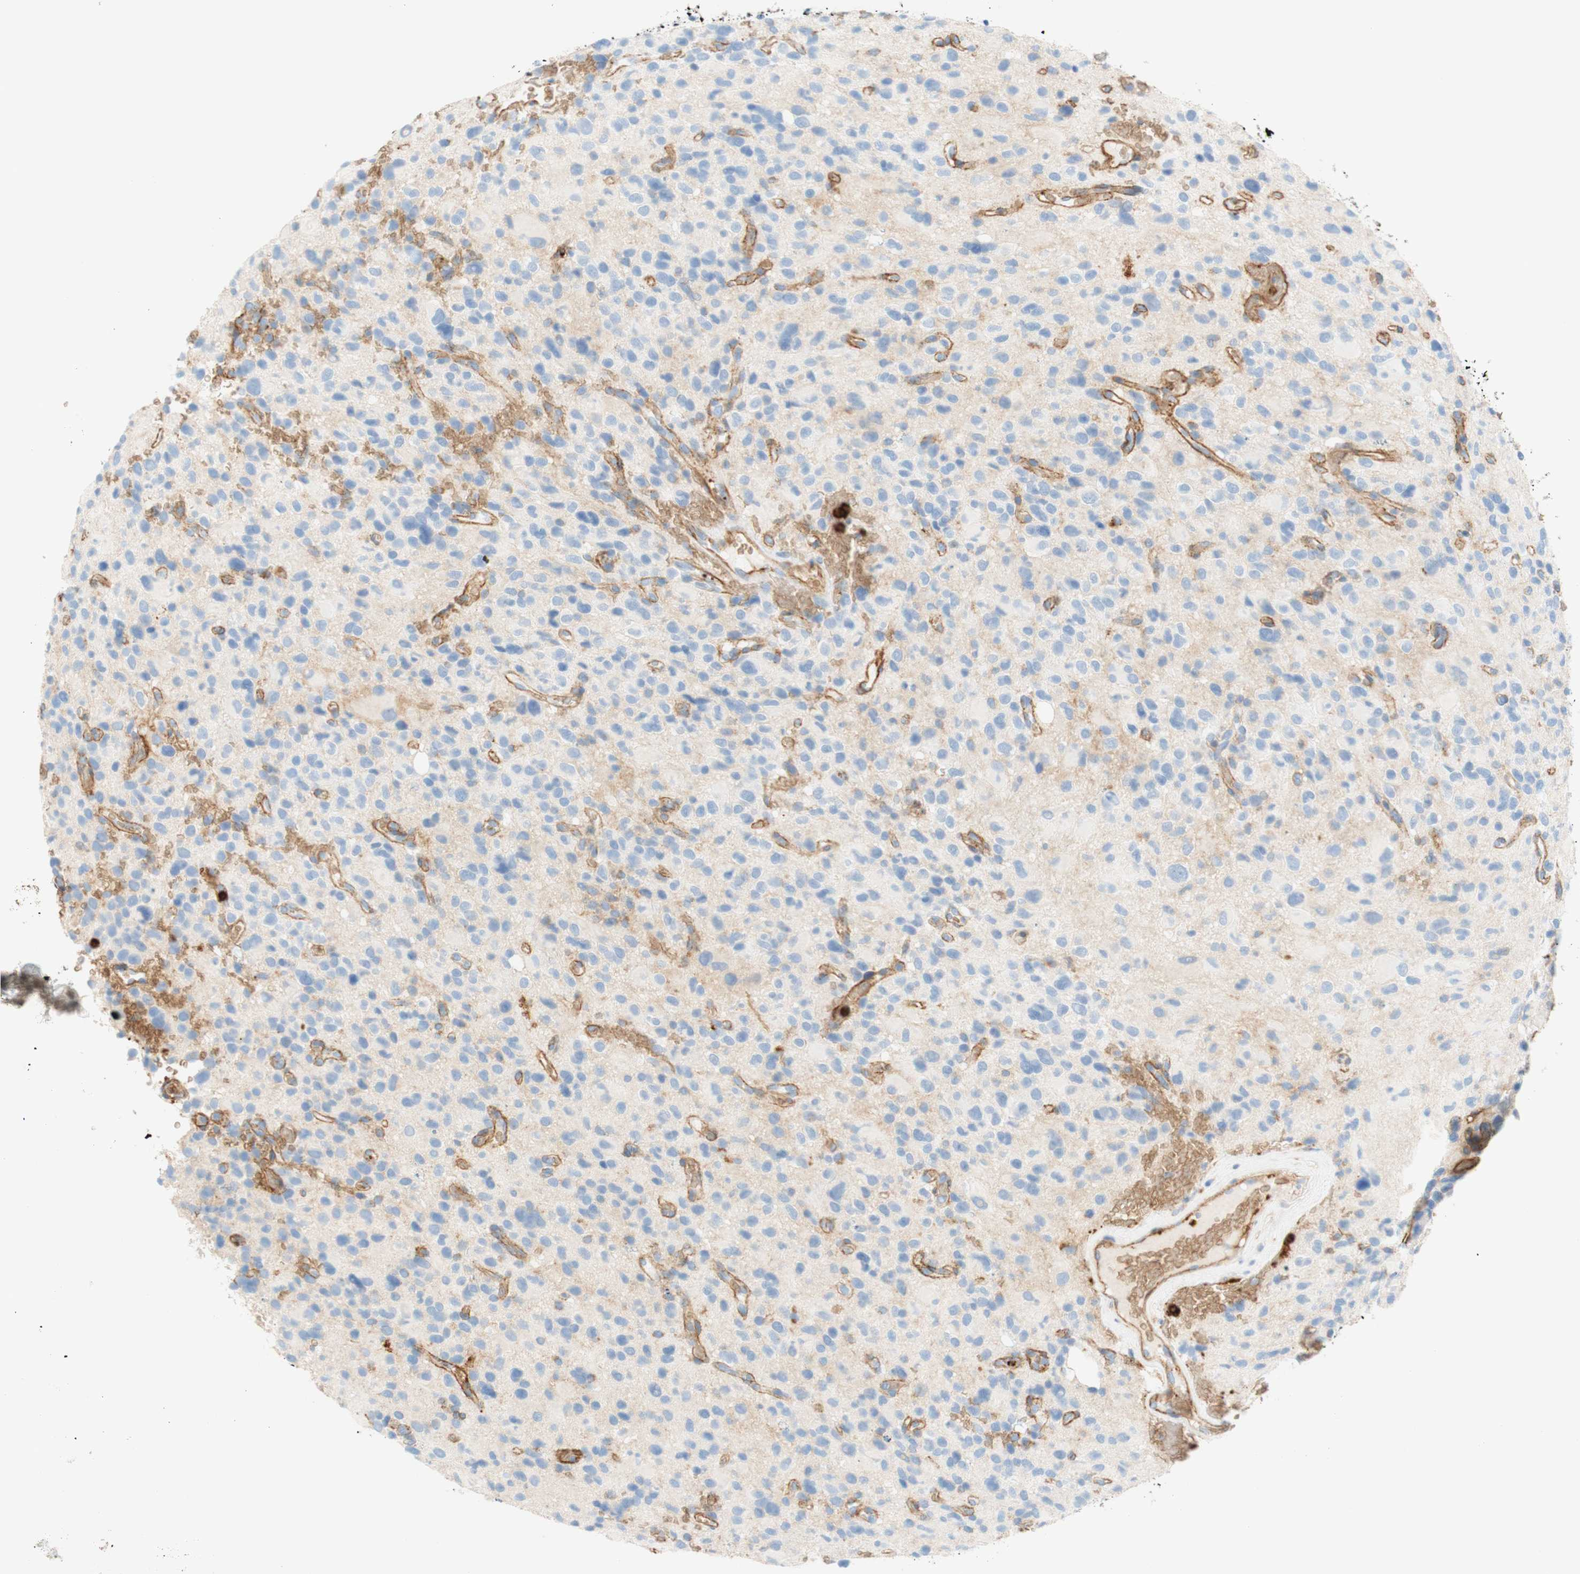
{"staining": {"intensity": "negative", "quantity": "none", "location": "none"}, "tissue": "glioma", "cell_type": "Tumor cells", "image_type": "cancer", "snomed": [{"axis": "morphology", "description": "Glioma, malignant, High grade"}, {"axis": "topography", "description": "Brain"}], "caption": "High power microscopy histopathology image of an IHC photomicrograph of glioma, revealing no significant positivity in tumor cells.", "gene": "STOM", "patient": {"sex": "male", "age": 48}}